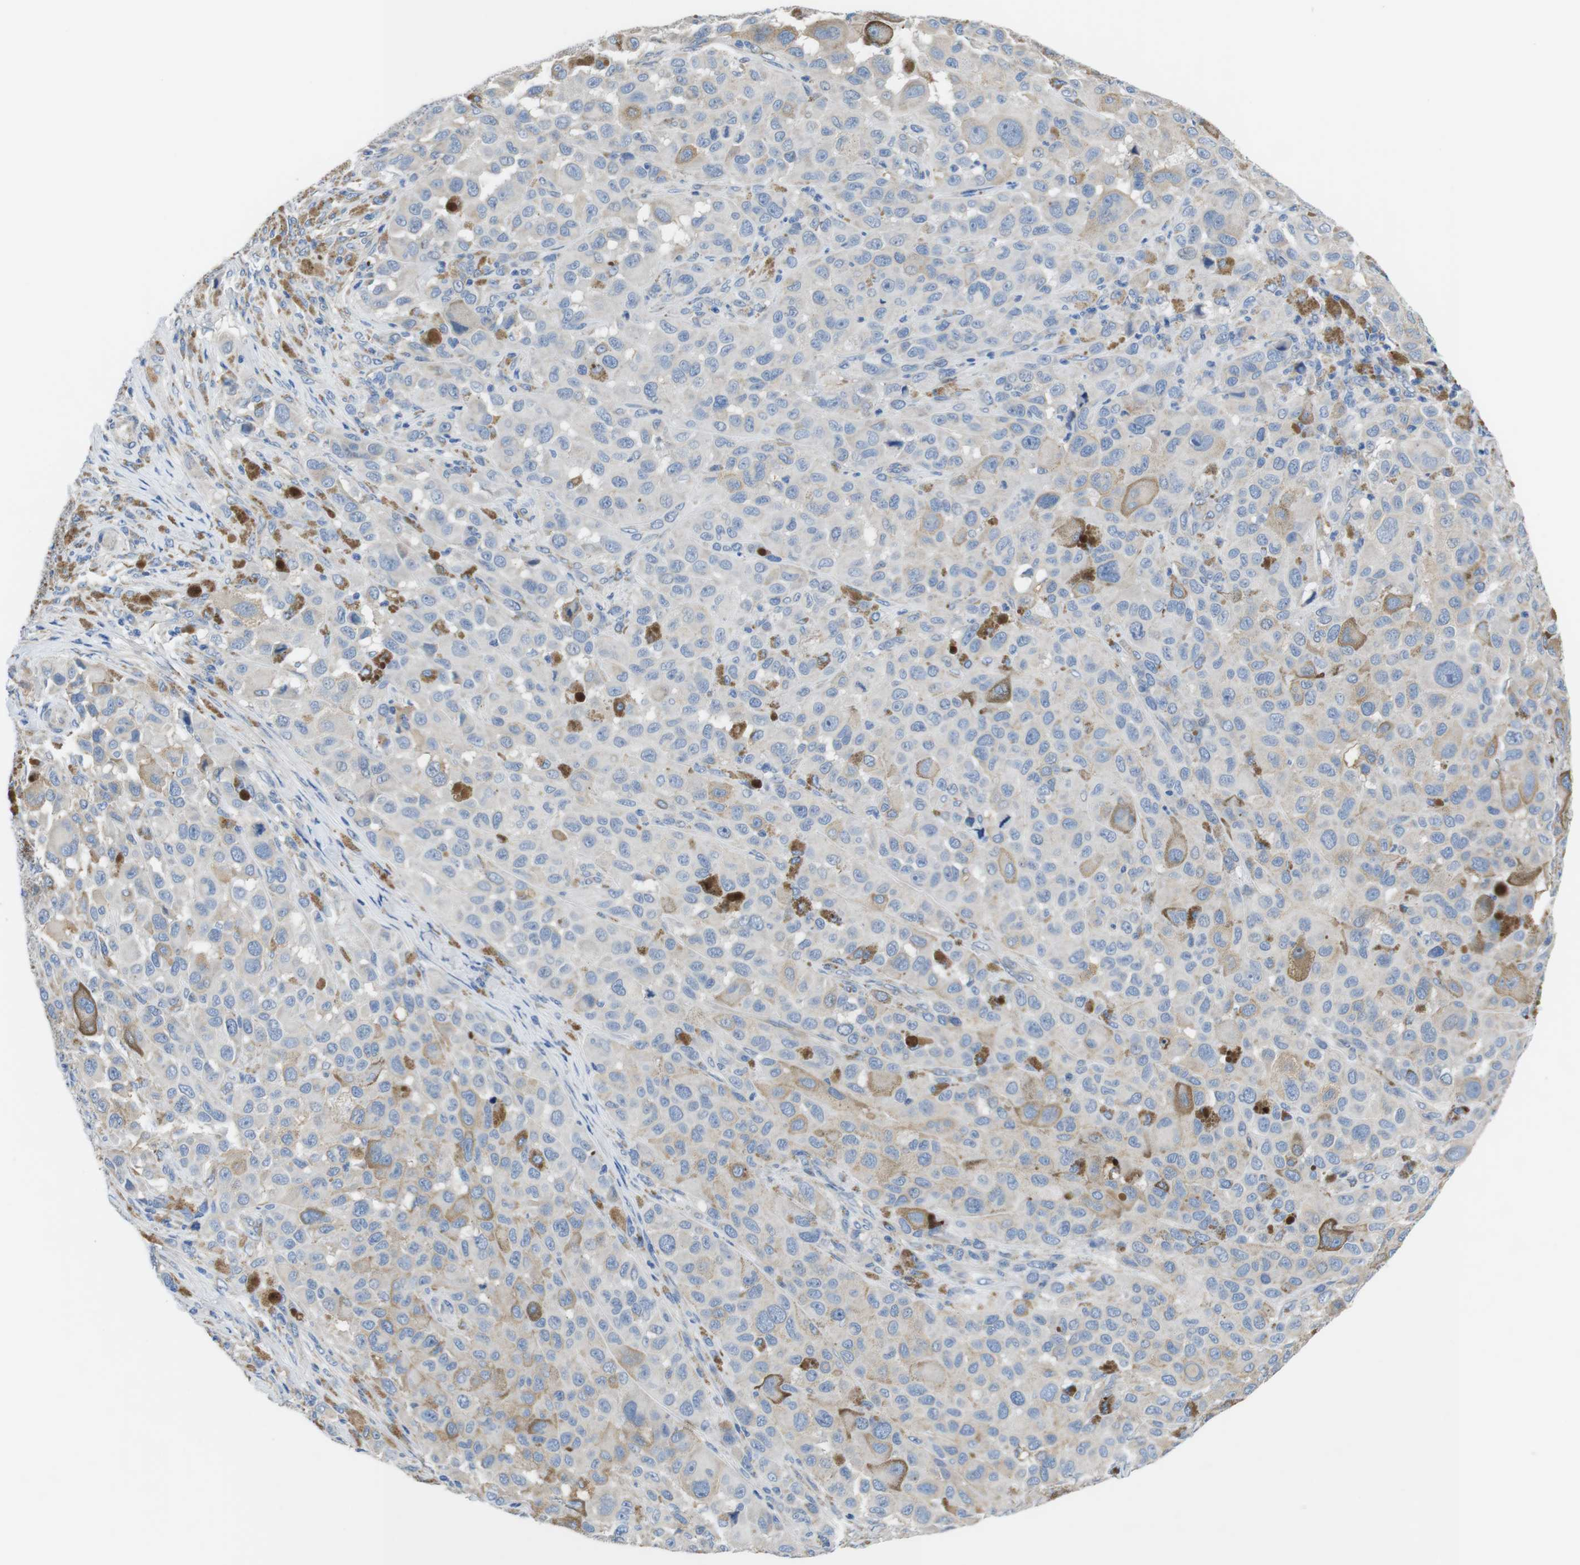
{"staining": {"intensity": "negative", "quantity": "none", "location": "none"}, "tissue": "melanoma", "cell_type": "Tumor cells", "image_type": "cancer", "snomed": [{"axis": "morphology", "description": "Malignant melanoma, NOS"}, {"axis": "topography", "description": "Skin"}], "caption": "Immunohistochemistry (IHC) image of human melanoma stained for a protein (brown), which reveals no expression in tumor cells.", "gene": "CDH8", "patient": {"sex": "male", "age": 96}}